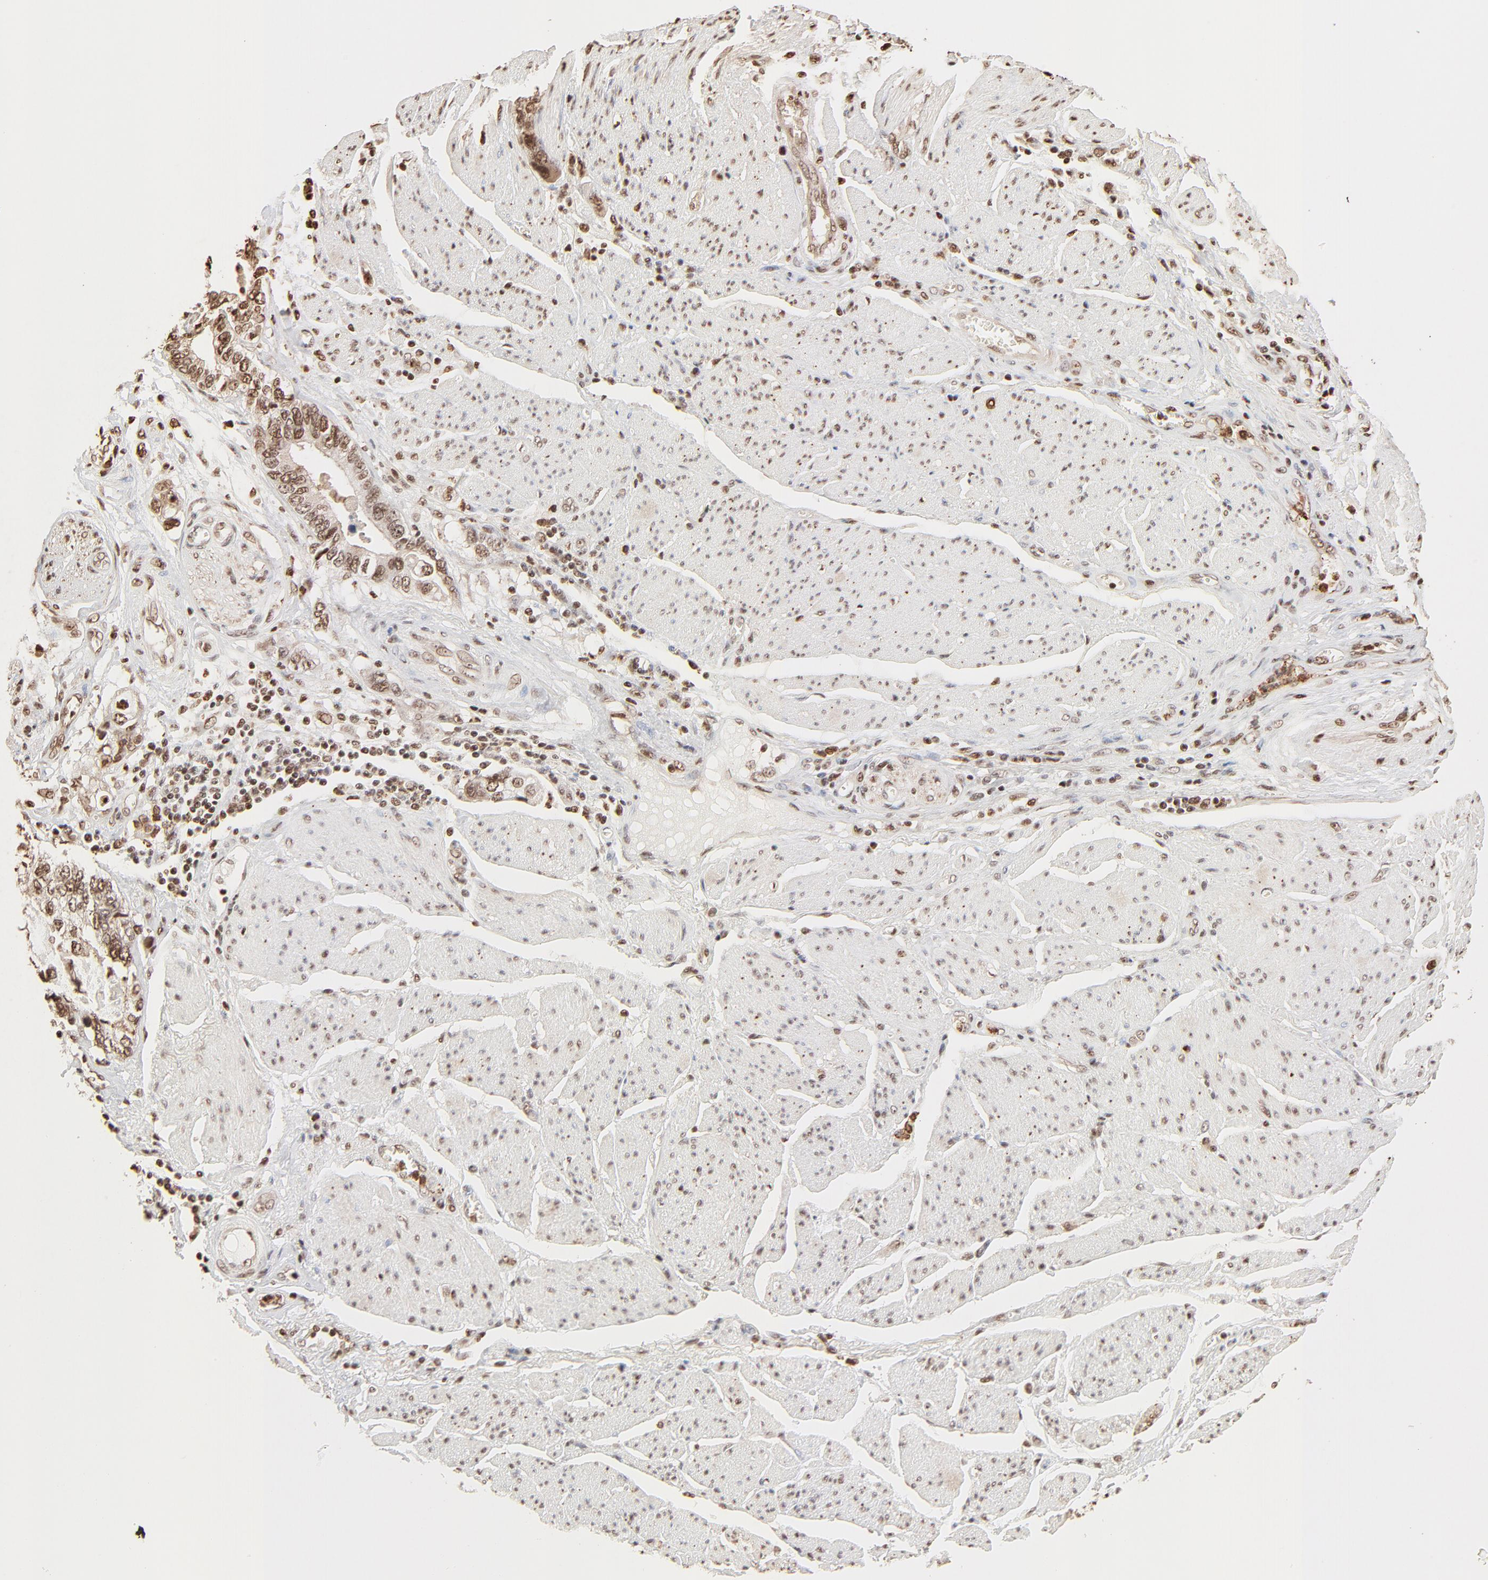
{"staining": {"intensity": "strong", "quantity": ">75%", "location": "cytoplasmic/membranous,nuclear"}, "tissue": "stomach cancer", "cell_type": "Tumor cells", "image_type": "cancer", "snomed": [{"axis": "morphology", "description": "Adenocarcinoma, NOS"}, {"axis": "topography", "description": "Pancreas"}, {"axis": "topography", "description": "Stomach, upper"}], "caption": "Immunohistochemistry image of neoplastic tissue: stomach cancer (adenocarcinoma) stained using immunohistochemistry (IHC) displays high levels of strong protein expression localized specifically in the cytoplasmic/membranous and nuclear of tumor cells, appearing as a cytoplasmic/membranous and nuclear brown color.", "gene": "FAM50A", "patient": {"sex": "male", "age": 77}}